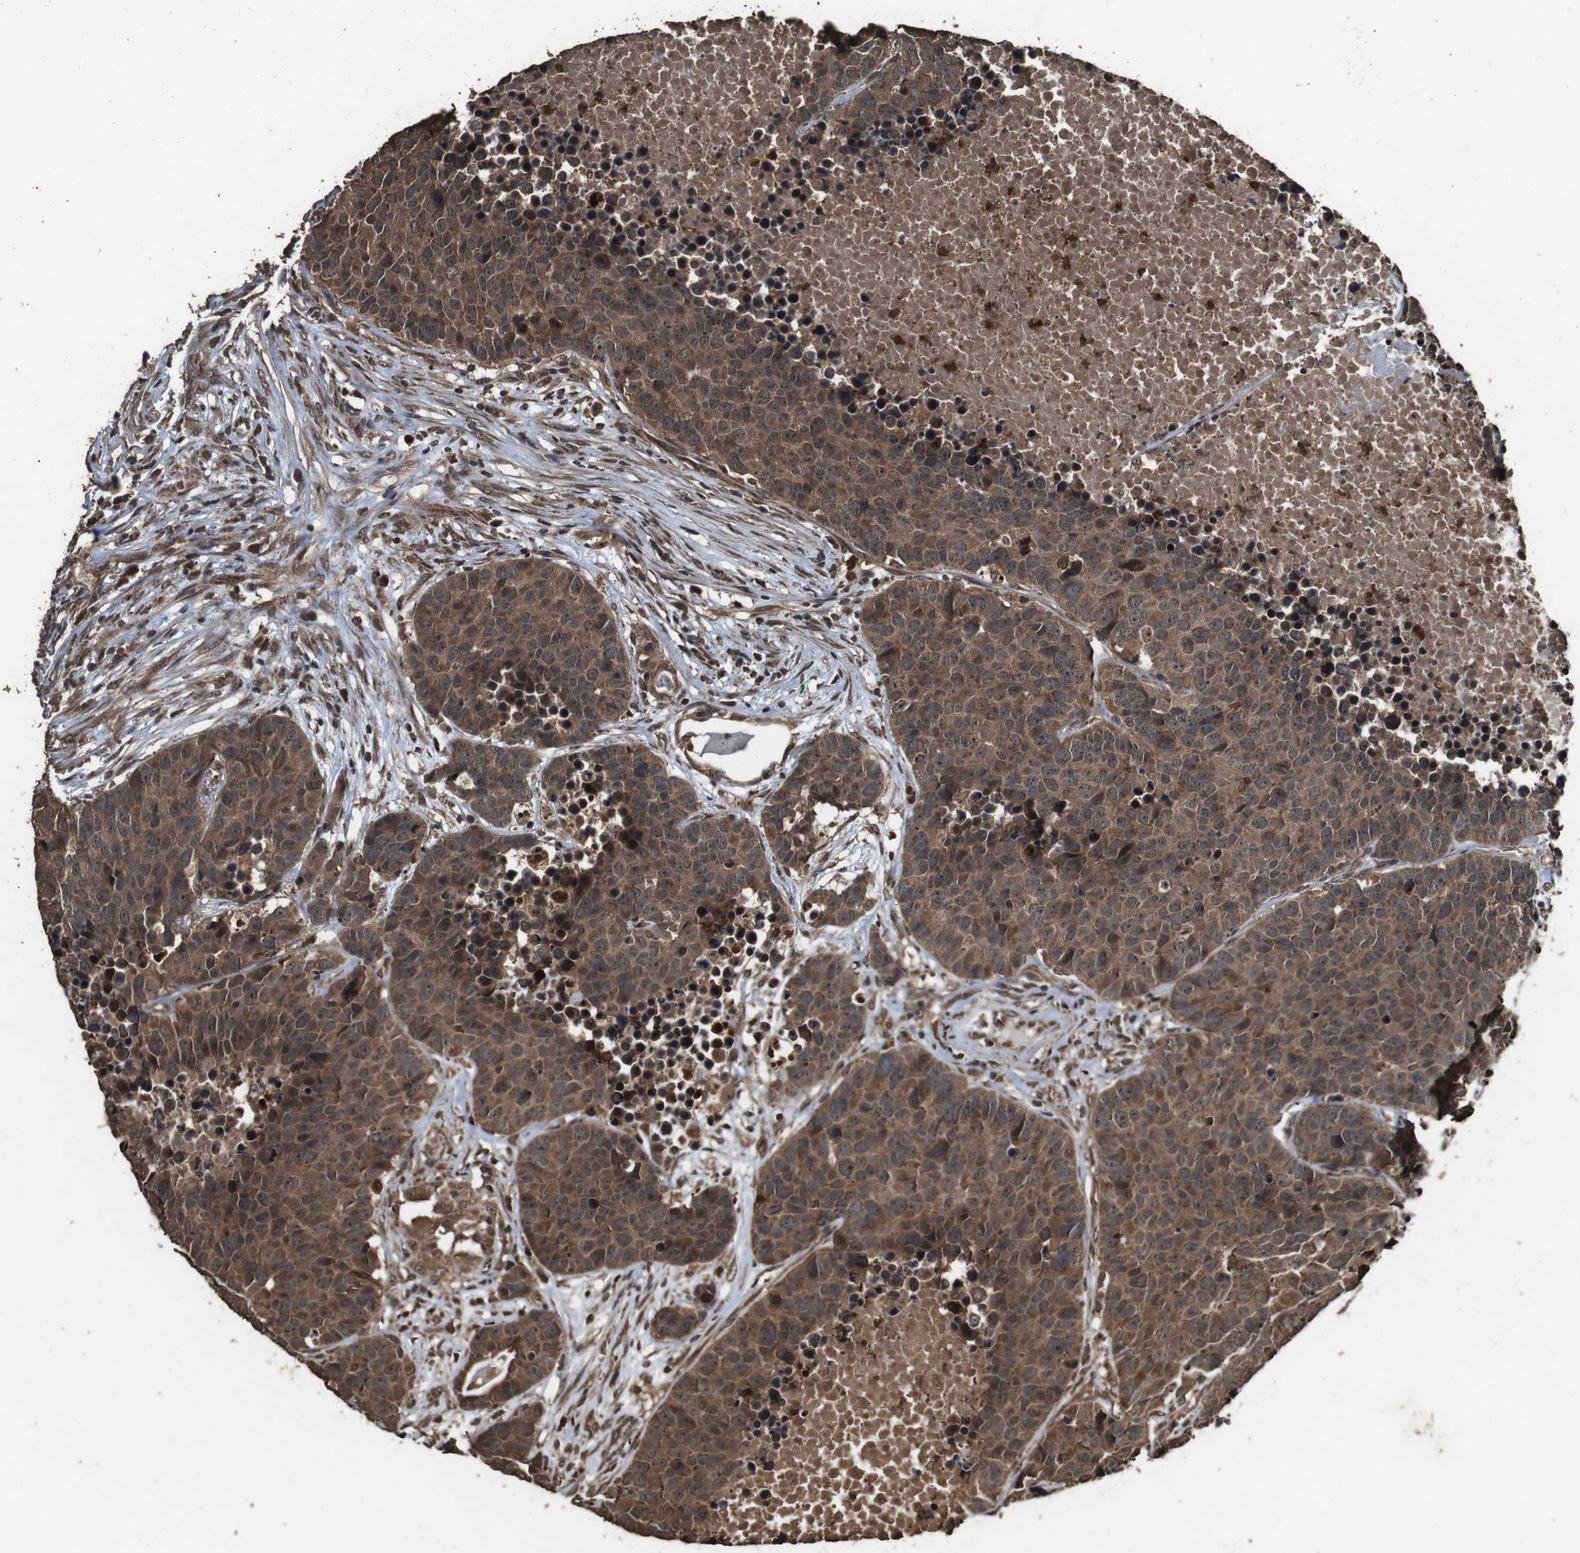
{"staining": {"intensity": "moderate", "quantity": ">75%", "location": "cytoplasmic/membranous"}, "tissue": "carcinoid", "cell_type": "Tumor cells", "image_type": "cancer", "snomed": [{"axis": "morphology", "description": "Carcinoid, malignant, NOS"}, {"axis": "topography", "description": "Lung"}], "caption": "Protein staining displays moderate cytoplasmic/membranous staining in about >75% of tumor cells in malignant carcinoid.", "gene": "RRAS2", "patient": {"sex": "male", "age": 60}}